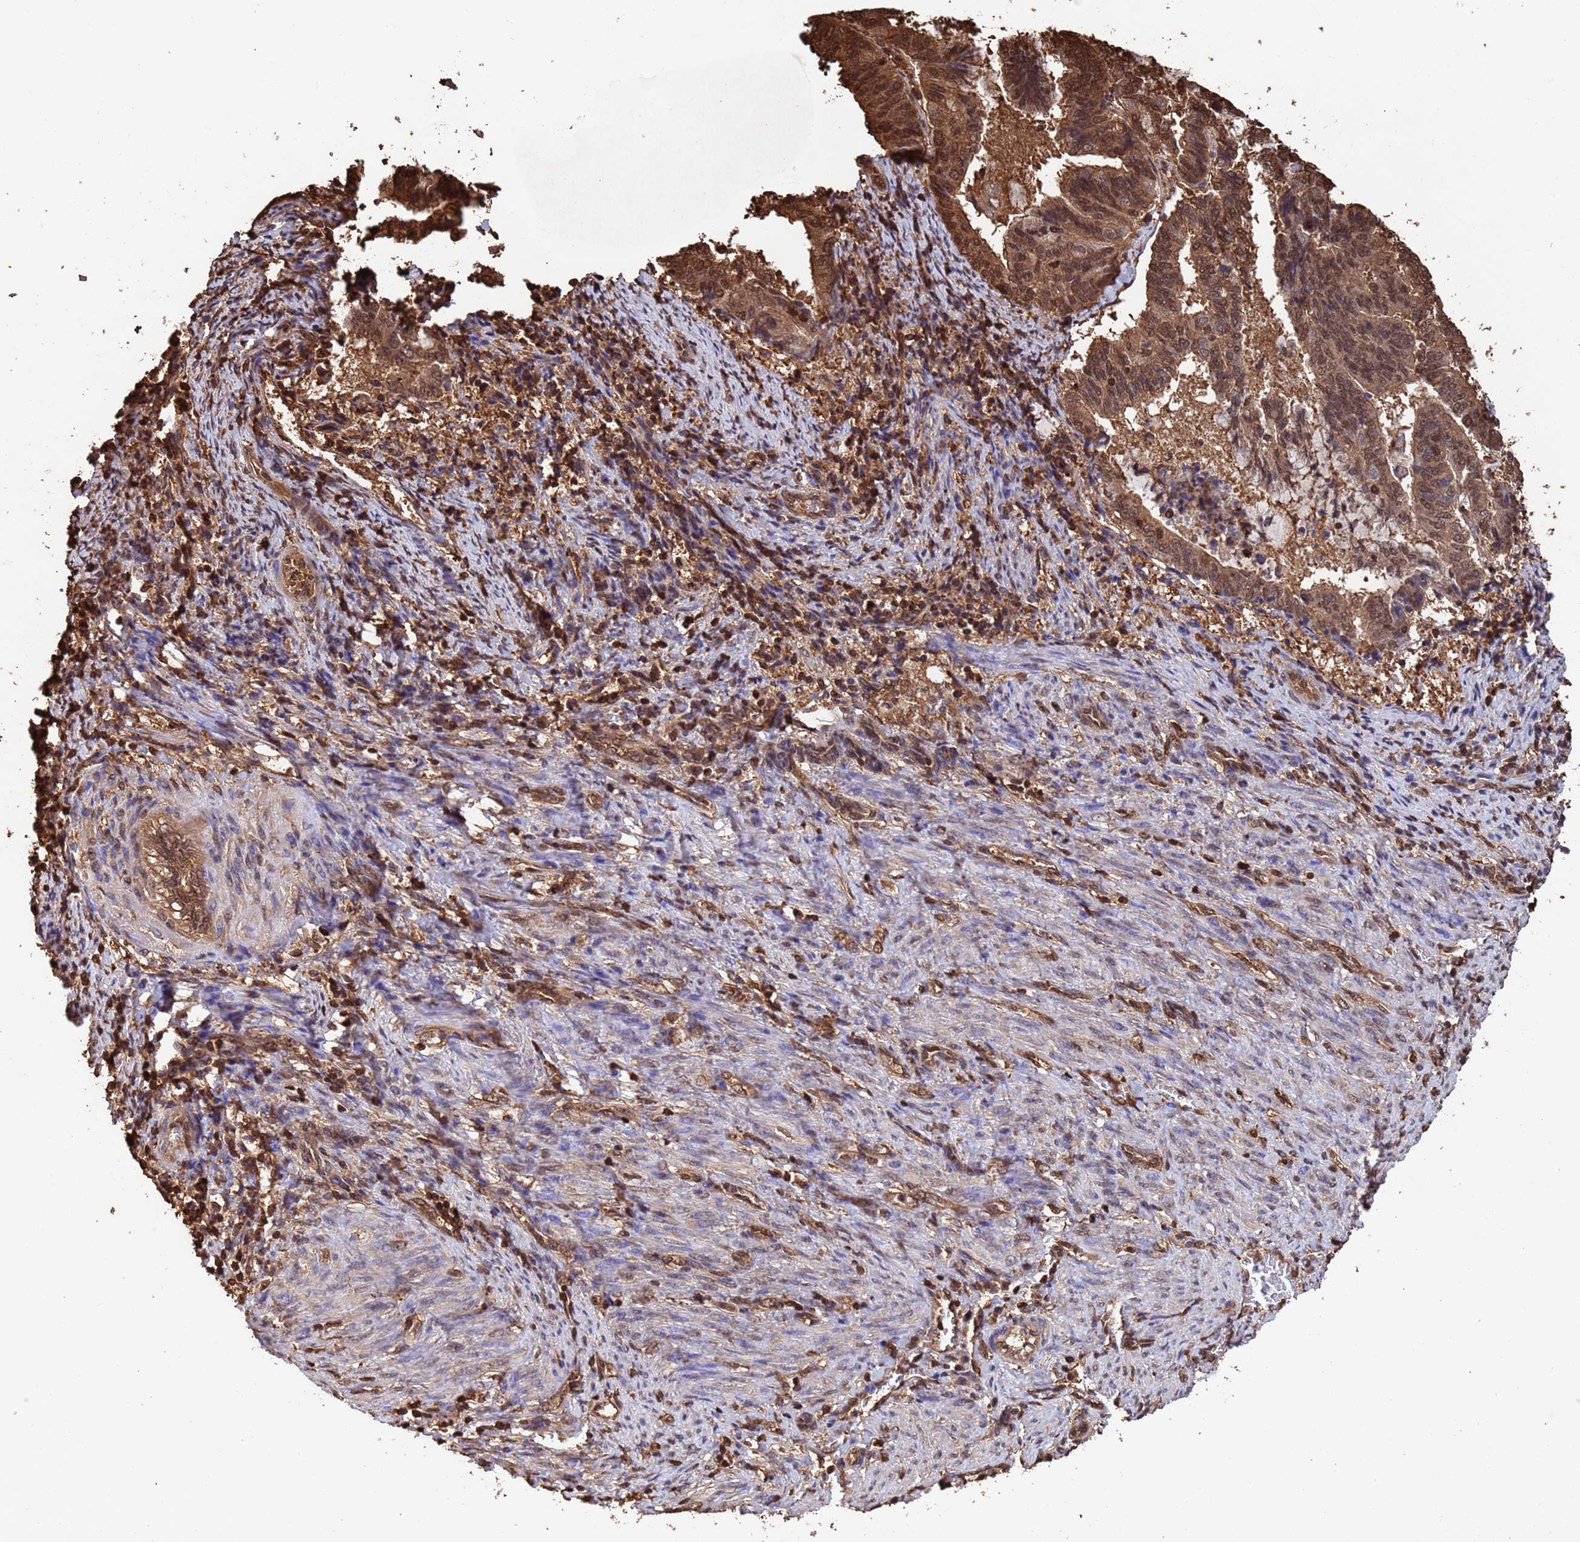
{"staining": {"intensity": "moderate", "quantity": ">75%", "location": "cytoplasmic/membranous,nuclear"}, "tissue": "endometrial cancer", "cell_type": "Tumor cells", "image_type": "cancer", "snomed": [{"axis": "morphology", "description": "Adenocarcinoma, NOS"}, {"axis": "topography", "description": "Endometrium"}], "caption": "IHC staining of endometrial cancer, which shows medium levels of moderate cytoplasmic/membranous and nuclear expression in about >75% of tumor cells indicating moderate cytoplasmic/membranous and nuclear protein expression. The staining was performed using DAB (brown) for protein detection and nuclei were counterstained in hematoxylin (blue).", "gene": "SUMO4", "patient": {"sex": "female", "age": 80}}